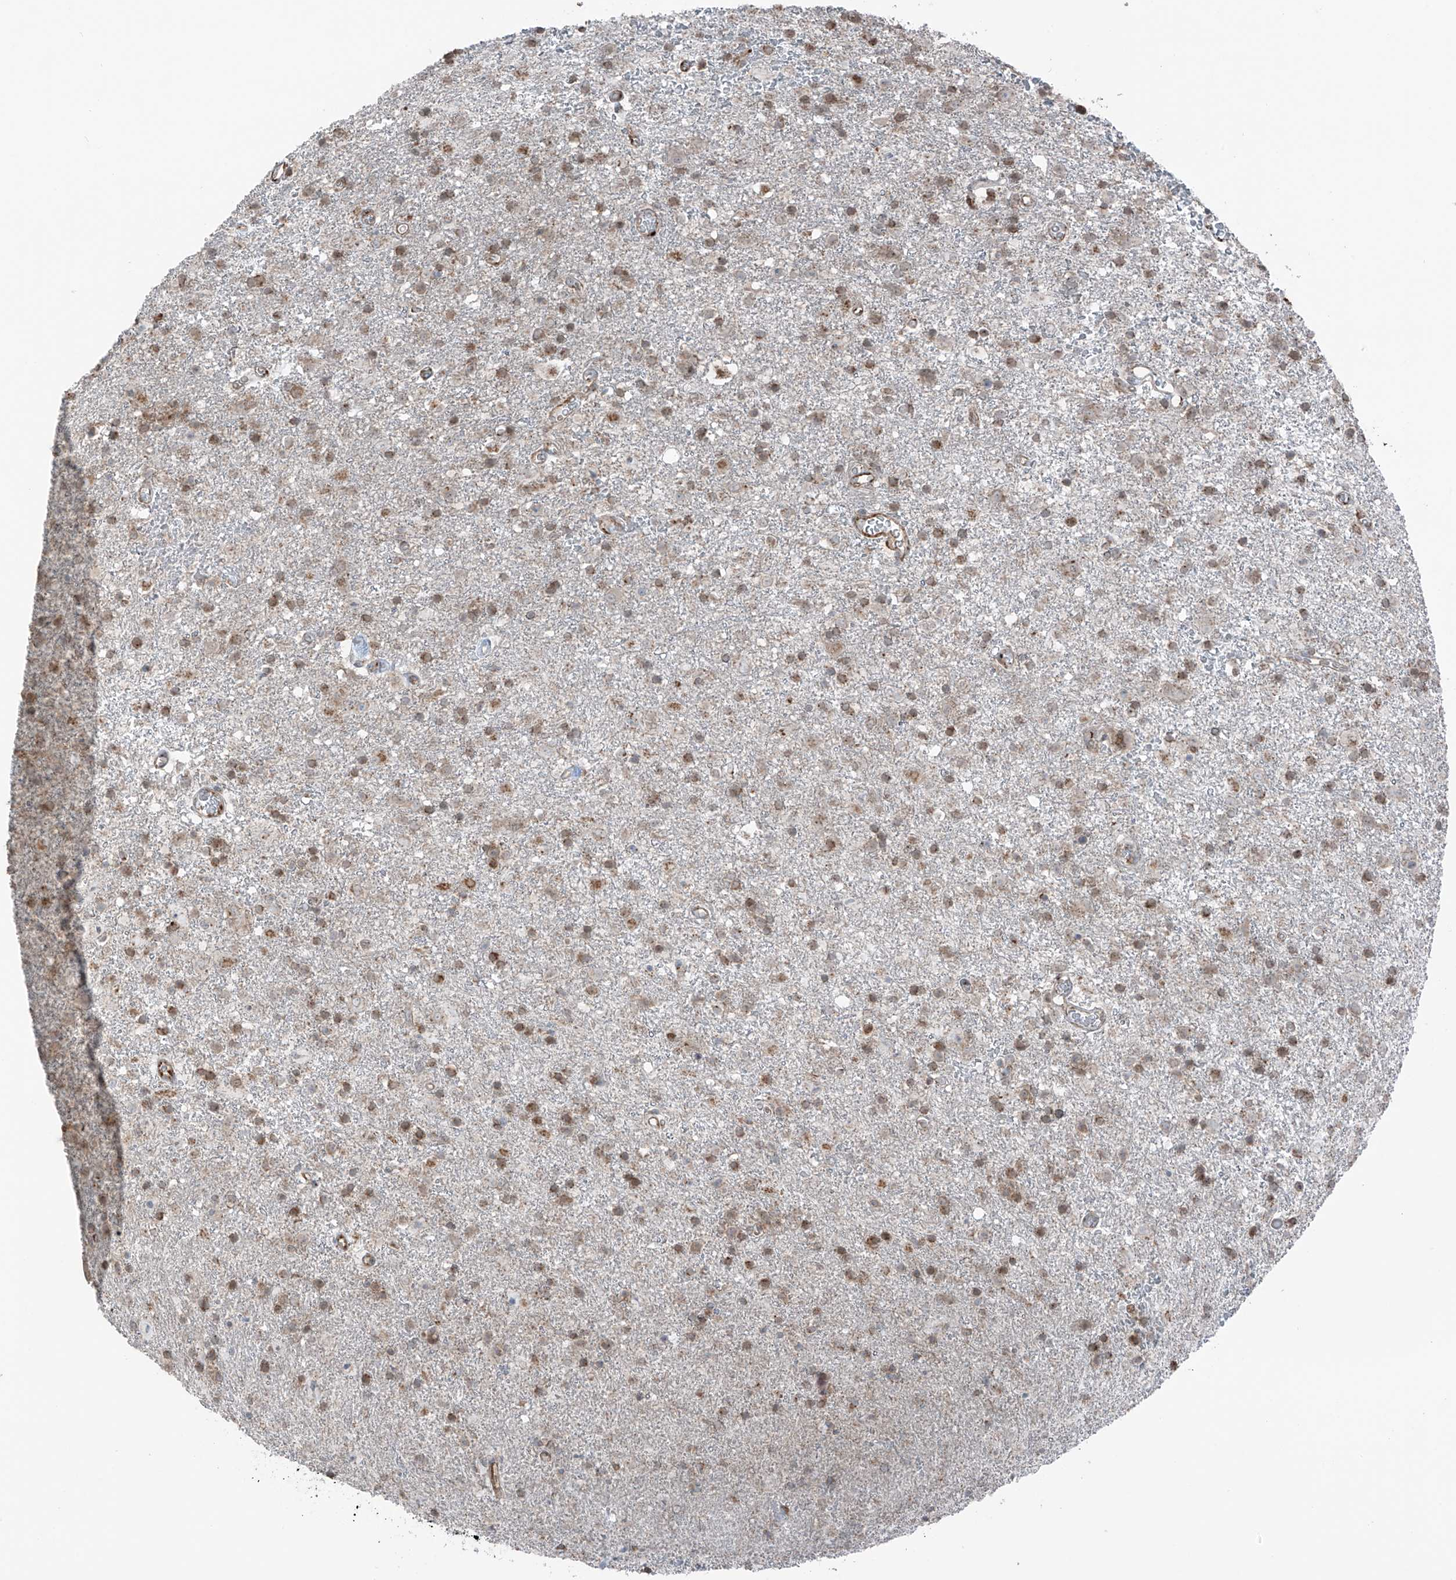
{"staining": {"intensity": "moderate", "quantity": "25%-75%", "location": "cytoplasmic/membranous,nuclear"}, "tissue": "glioma", "cell_type": "Tumor cells", "image_type": "cancer", "snomed": [{"axis": "morphology", "description": "Glioma, malignant, Low grade"}, {"axis": "topography", "description": "Brain"}], "caption": "A brown stain shows moderate cytoplasmic/membranous and nuclear expression of a protein in human low-grade glioma (malignant) tumor cells.", "gene": "ERLEC1", "patient": {"sex": "male", "age": 65}}